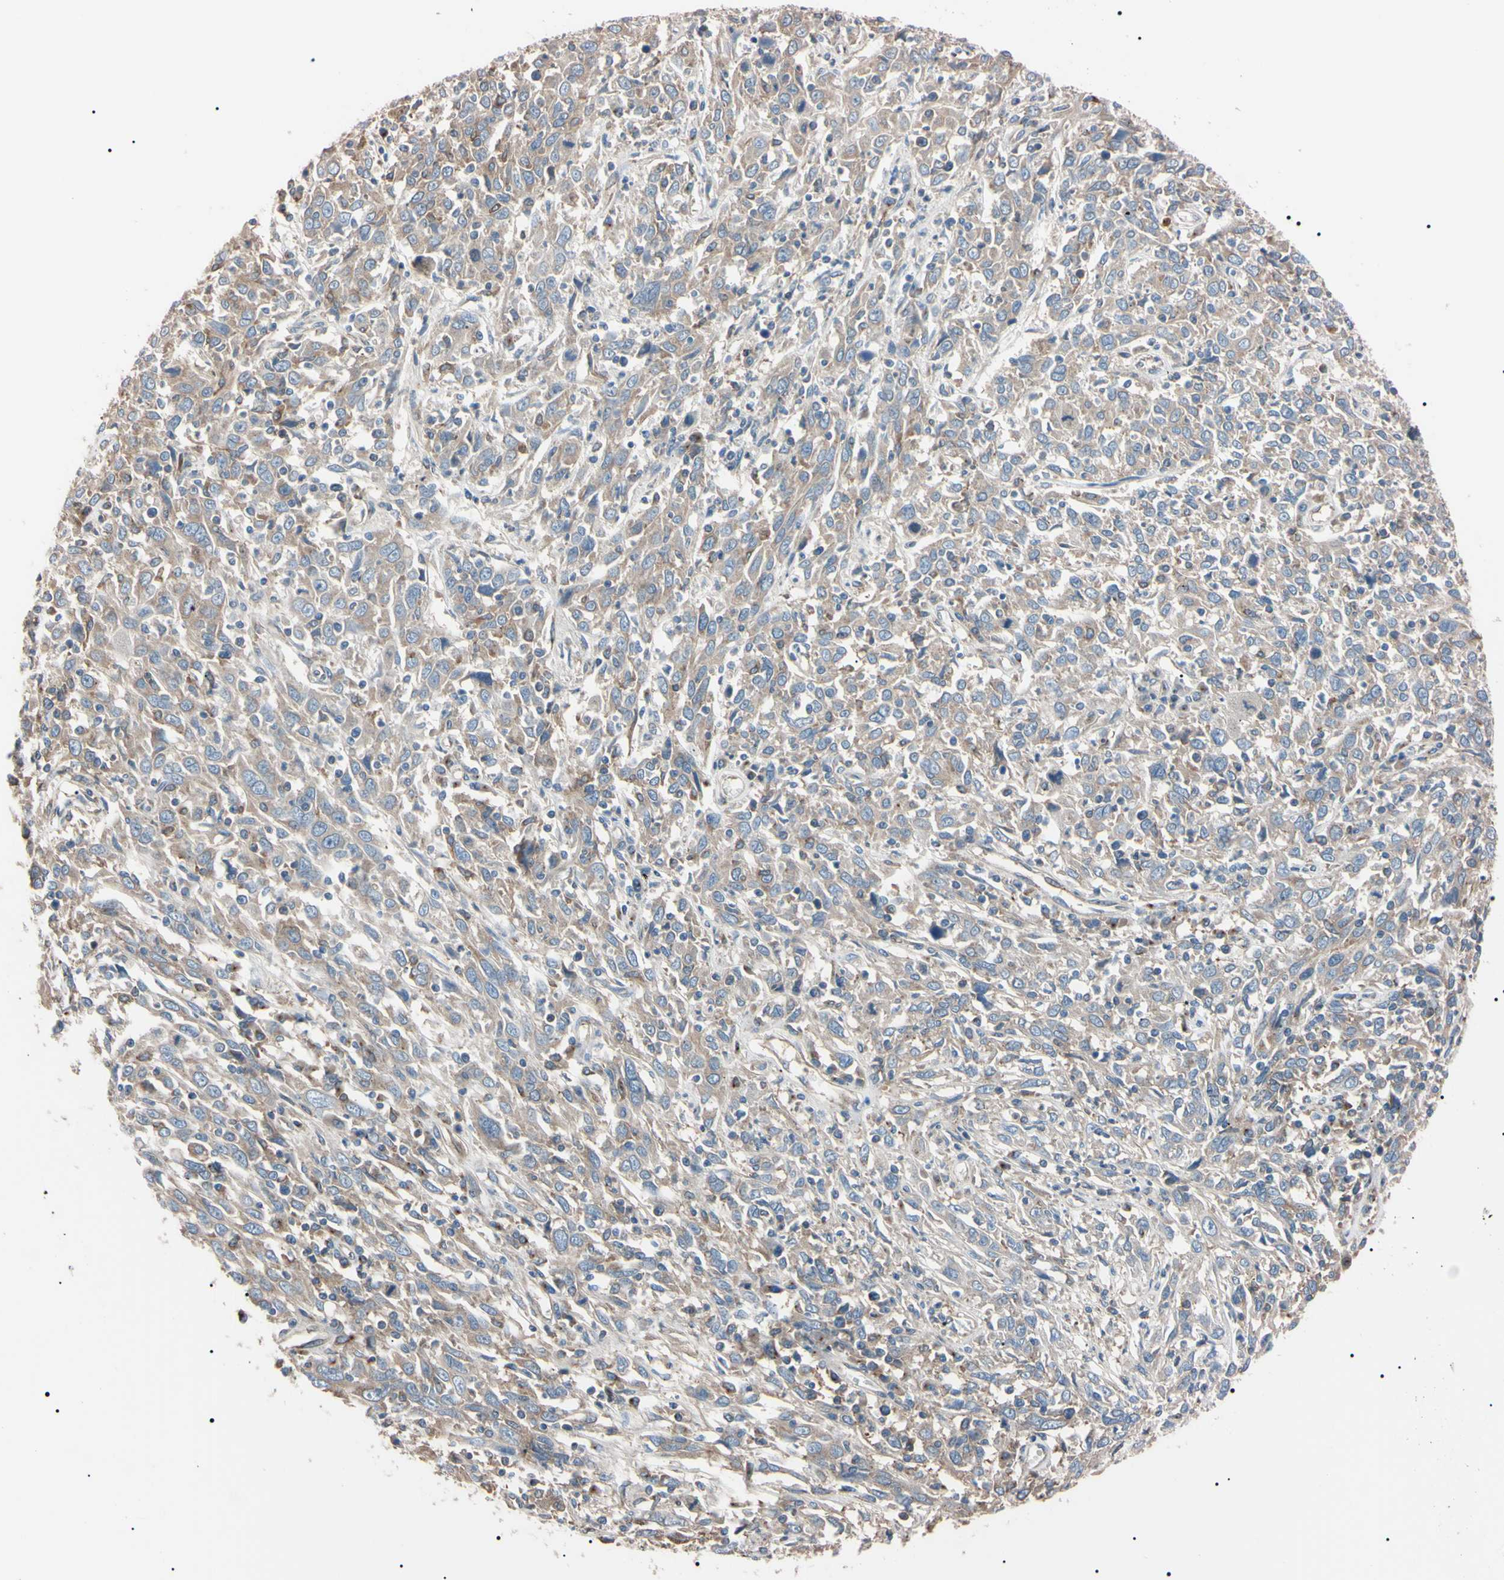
{"staining": {"intensity": "weak", "quantity": ">75%", "location": "cytoplasmic/membranous"}, "tissue": "cervical cancer", "cell_type": "Tumor cells", "image_type": "cancer", "snomed": [{"axis": "morphology", "description": "Squamous cell carcinoma, NOS"}, {"axis": "topography", "description": "Cervix"}], "caption": "Weak cytoplasmic/membranous protein staining is appreciated in approximately >75% of tumor cells in cervical cancer. Using DAB (3,3'-diaminobenzidine) (brown) and hematoxylin (blue) stains, captured at high magnification using brightfield microscopy.", "gene": "PRKACA", "patient": {"sex": "female", "age": 46}}